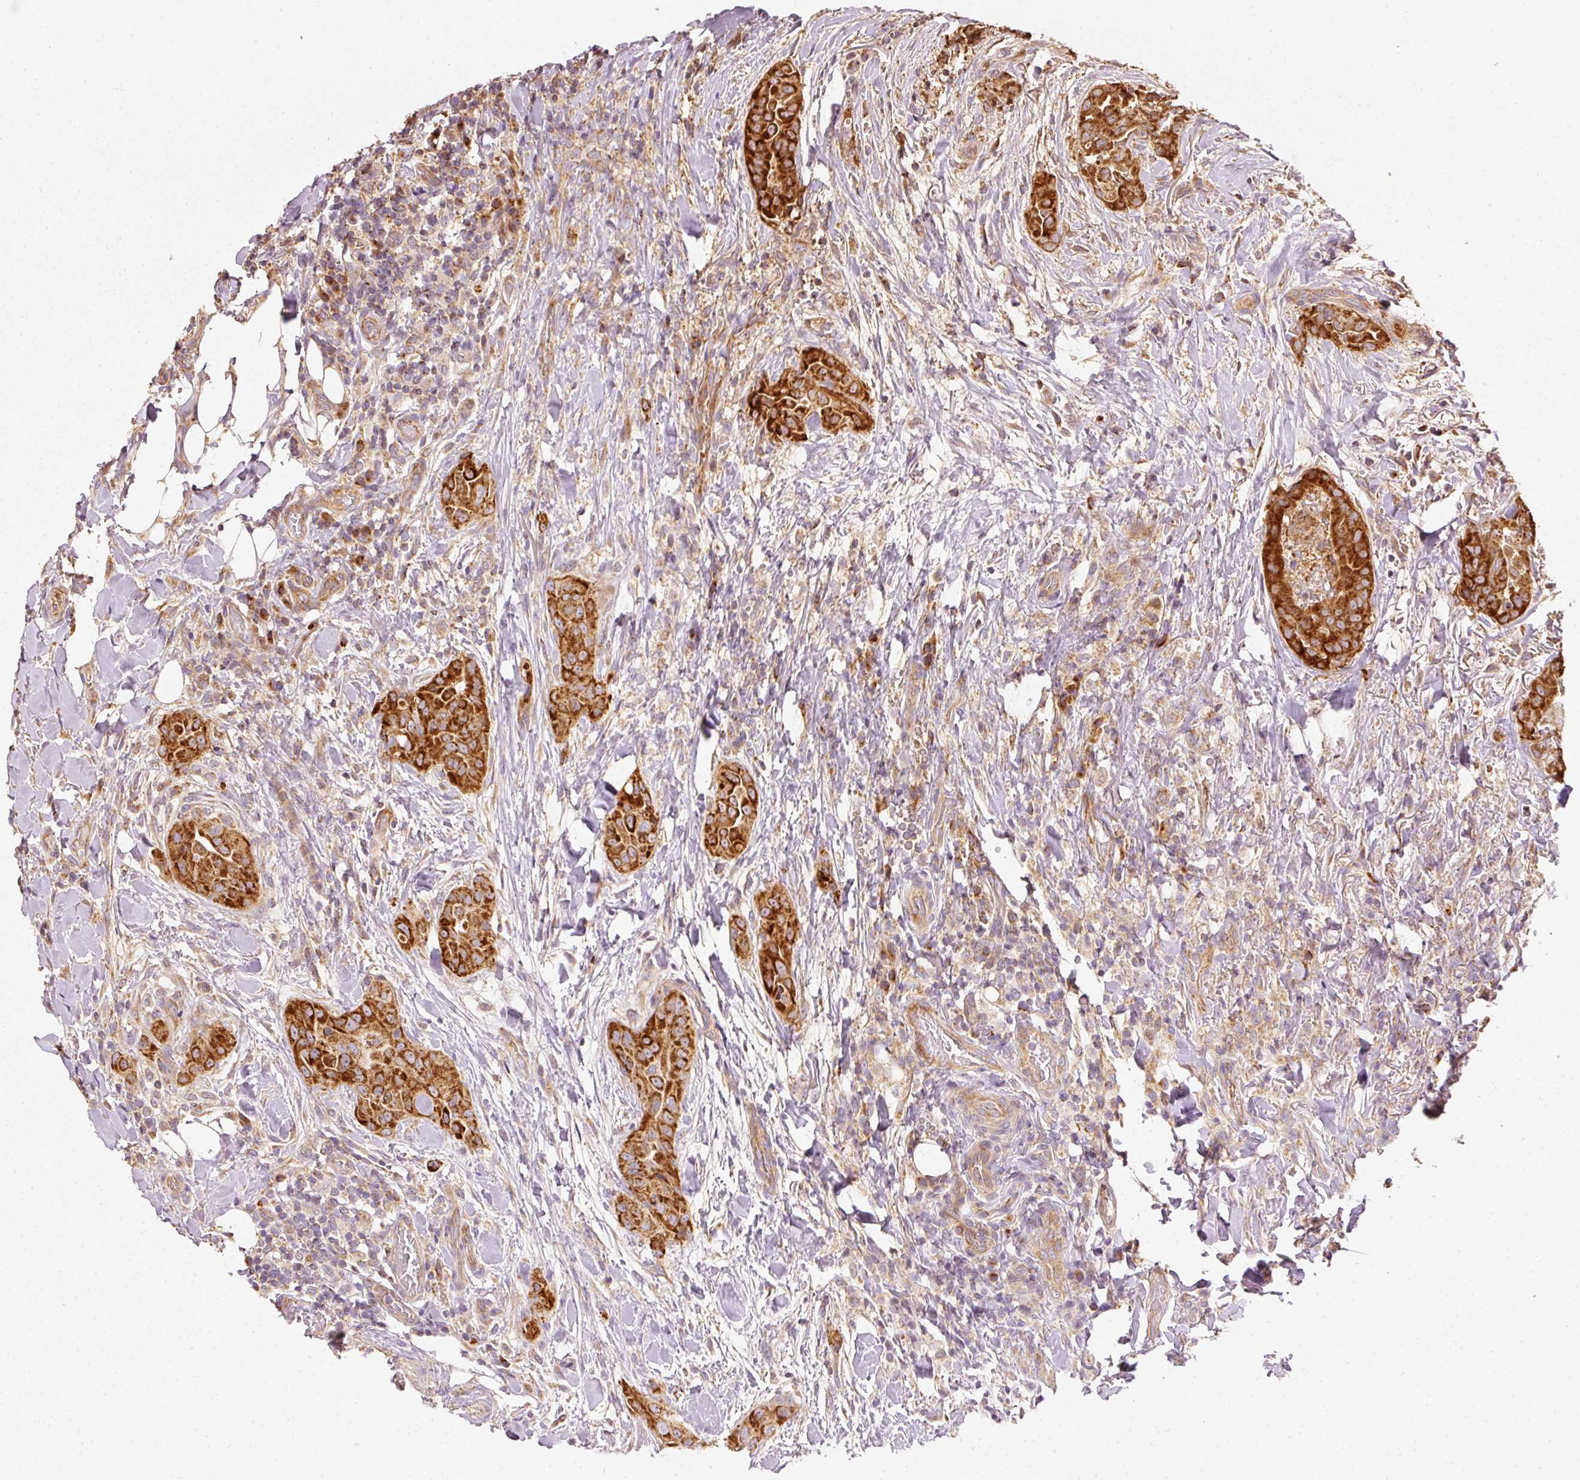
{"staining": {"intensity": "strong", "quantity": ">75%", "location": "cytoplasmic/membranous"}, "tissue": "thyroid cancer", "cell_type": "Tumor cells", "image_type": "cancer", "snomed": [{"axis": "morphology", "description": "Papillary adenocarcinoma, NOS"}, {"axis": "topography", "description": "Thyroid gland"}], "caption": "A micrograph of thyroid cancer (papillary adenocarcinoma) stained for a protein reveals strong cytoplasmic/membranous brown staining in tumor cells.", "gene": "MTHFD1L", "patient": {"sex": "male", "age": 61}}